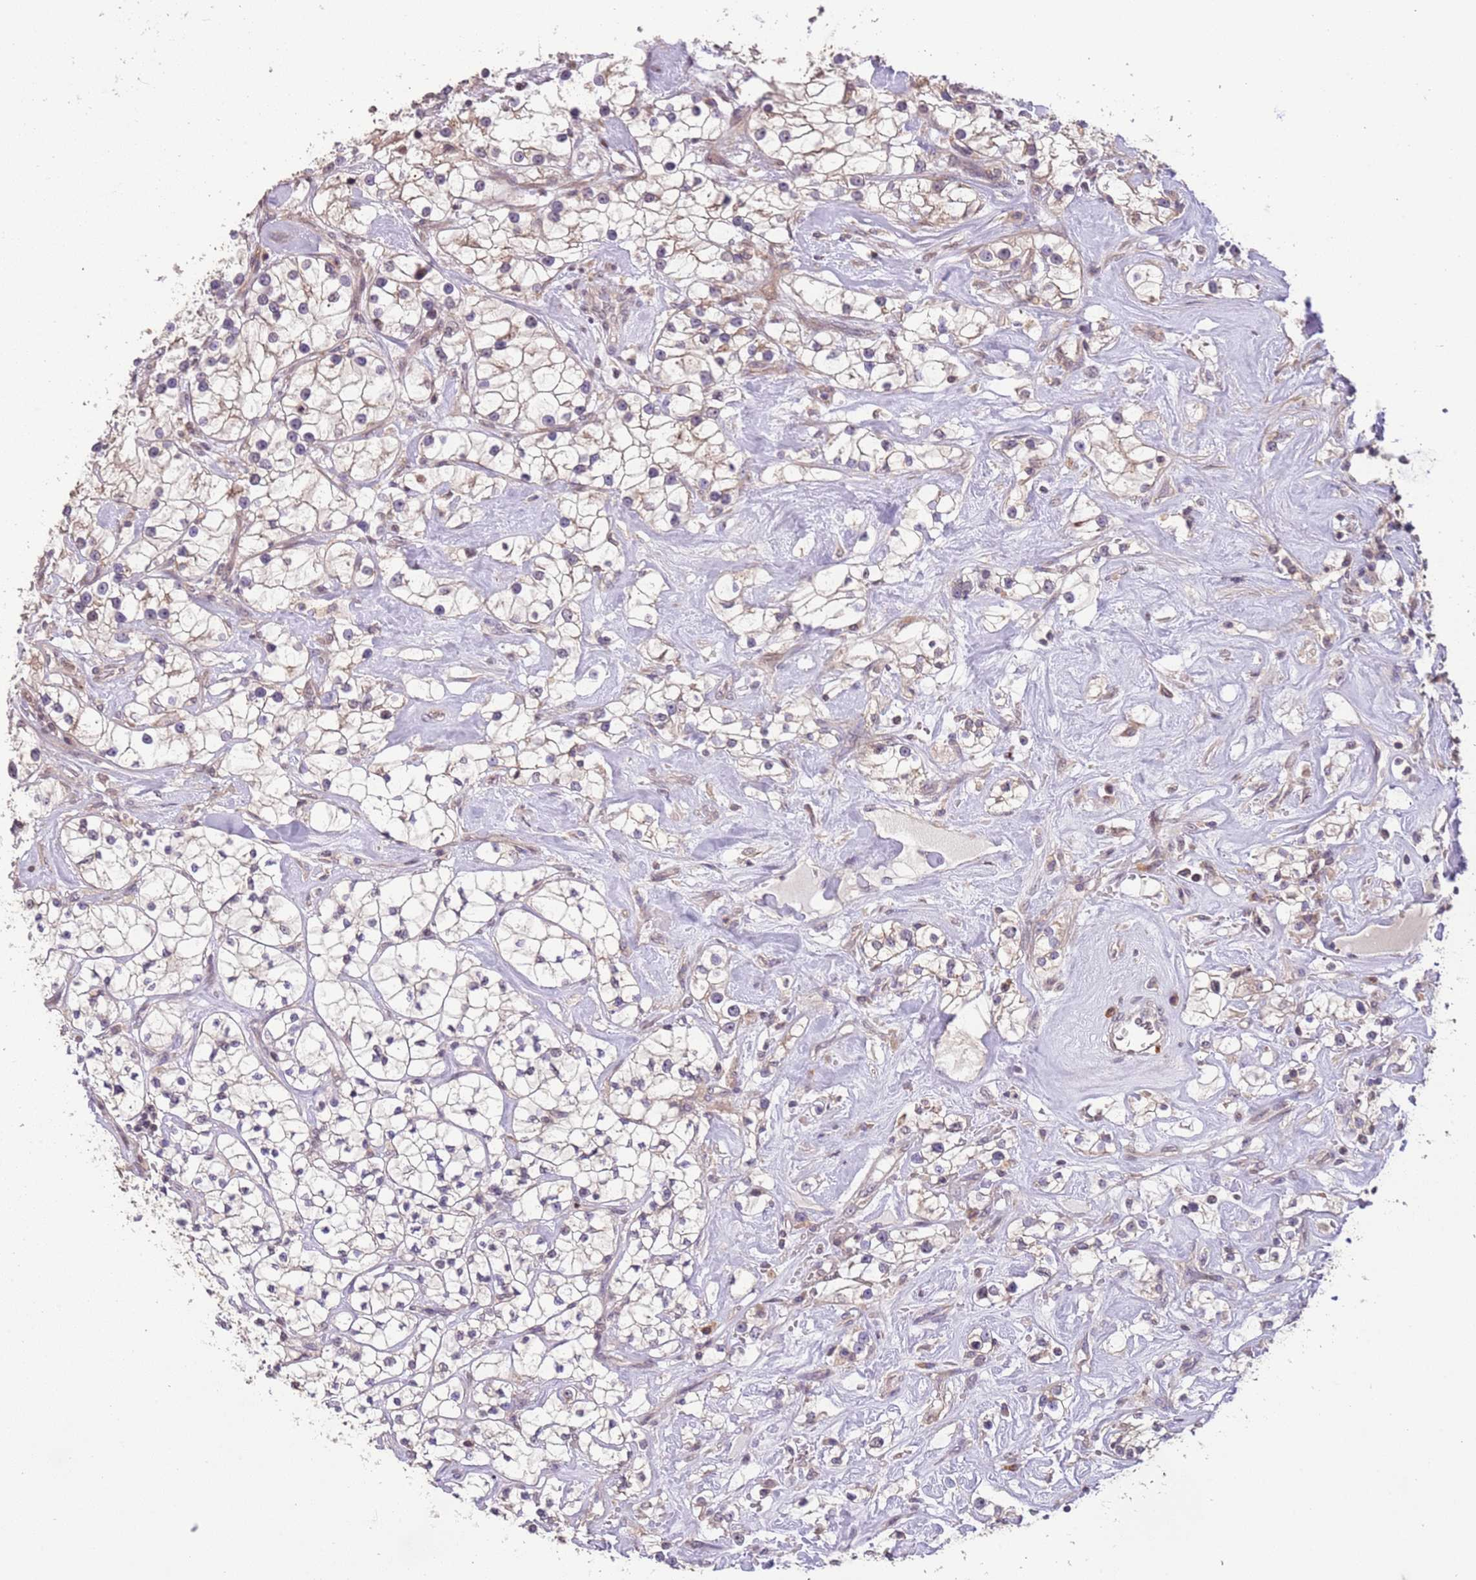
{"staining": {"intensity": "weak", "quantity": "25%-75%", "location": "cytoplasmic/membranous"}, "tissue": "renal cancer", "cell_type": "Tumor cells", "image_type": "cancer", "snomed": [{"axis": "morphology", "description": "Adenocarcinoma, NOS"}, {"axis": "topography", "description": "Kidney"}], "caption": "Tumor cells display low levels of weak cytoplasmic/membranous positivity in about 25%-75% of cells in human renal cancer.", "gene": "SLC16A4", "patient": {"sex": "male", "age": 77}}